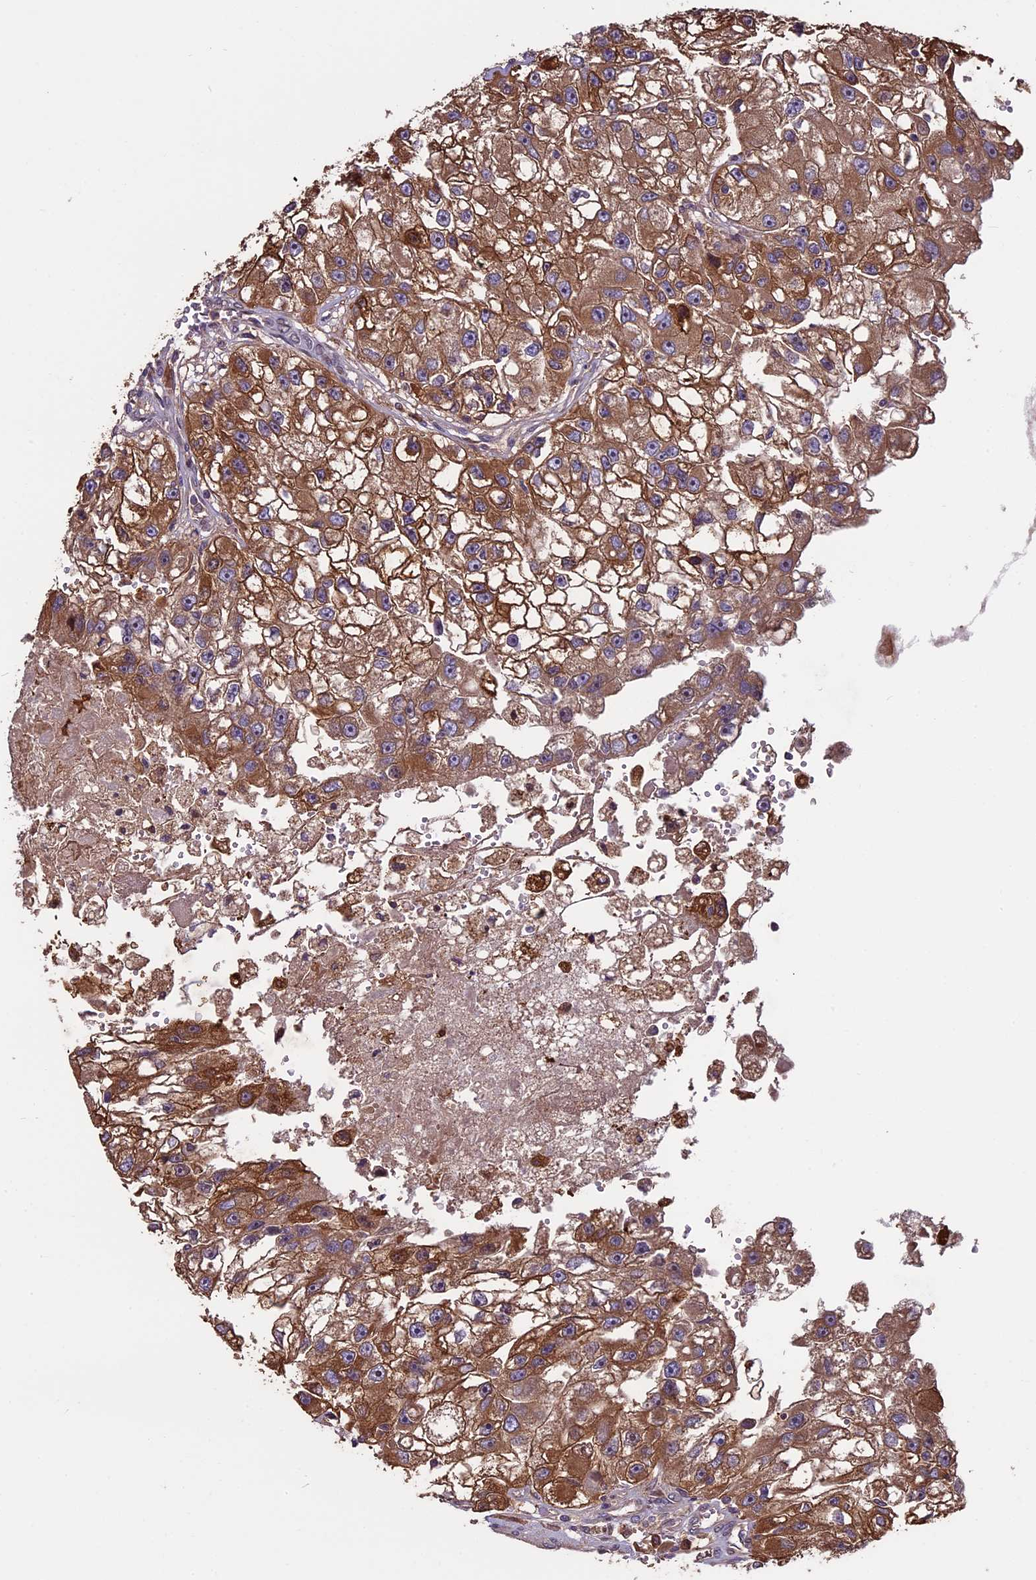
{"staining": {"intensity": "moderate", "quantity": ">75%", "location": "cytoplasmic/membranous"}, "tissue": "renal cancer", "cell_type": "Tumor cells", "image_type": "cancer", "snomed": [{"axis": "morphology", "description": "Adenocarcinoma, NOS"}, {"axis": "topography", "description": "Kidney"}], "caption": "The immunohistochemical stain labels moderate cytoplasmic/membranous expression in tumor cells of adenocarcinoma (renal) tissue. Ihc stains the protein in brown and the nuclei are stained blue.", "gene": "VWA3A", "patient": {"sex": "male", "age": 63}}